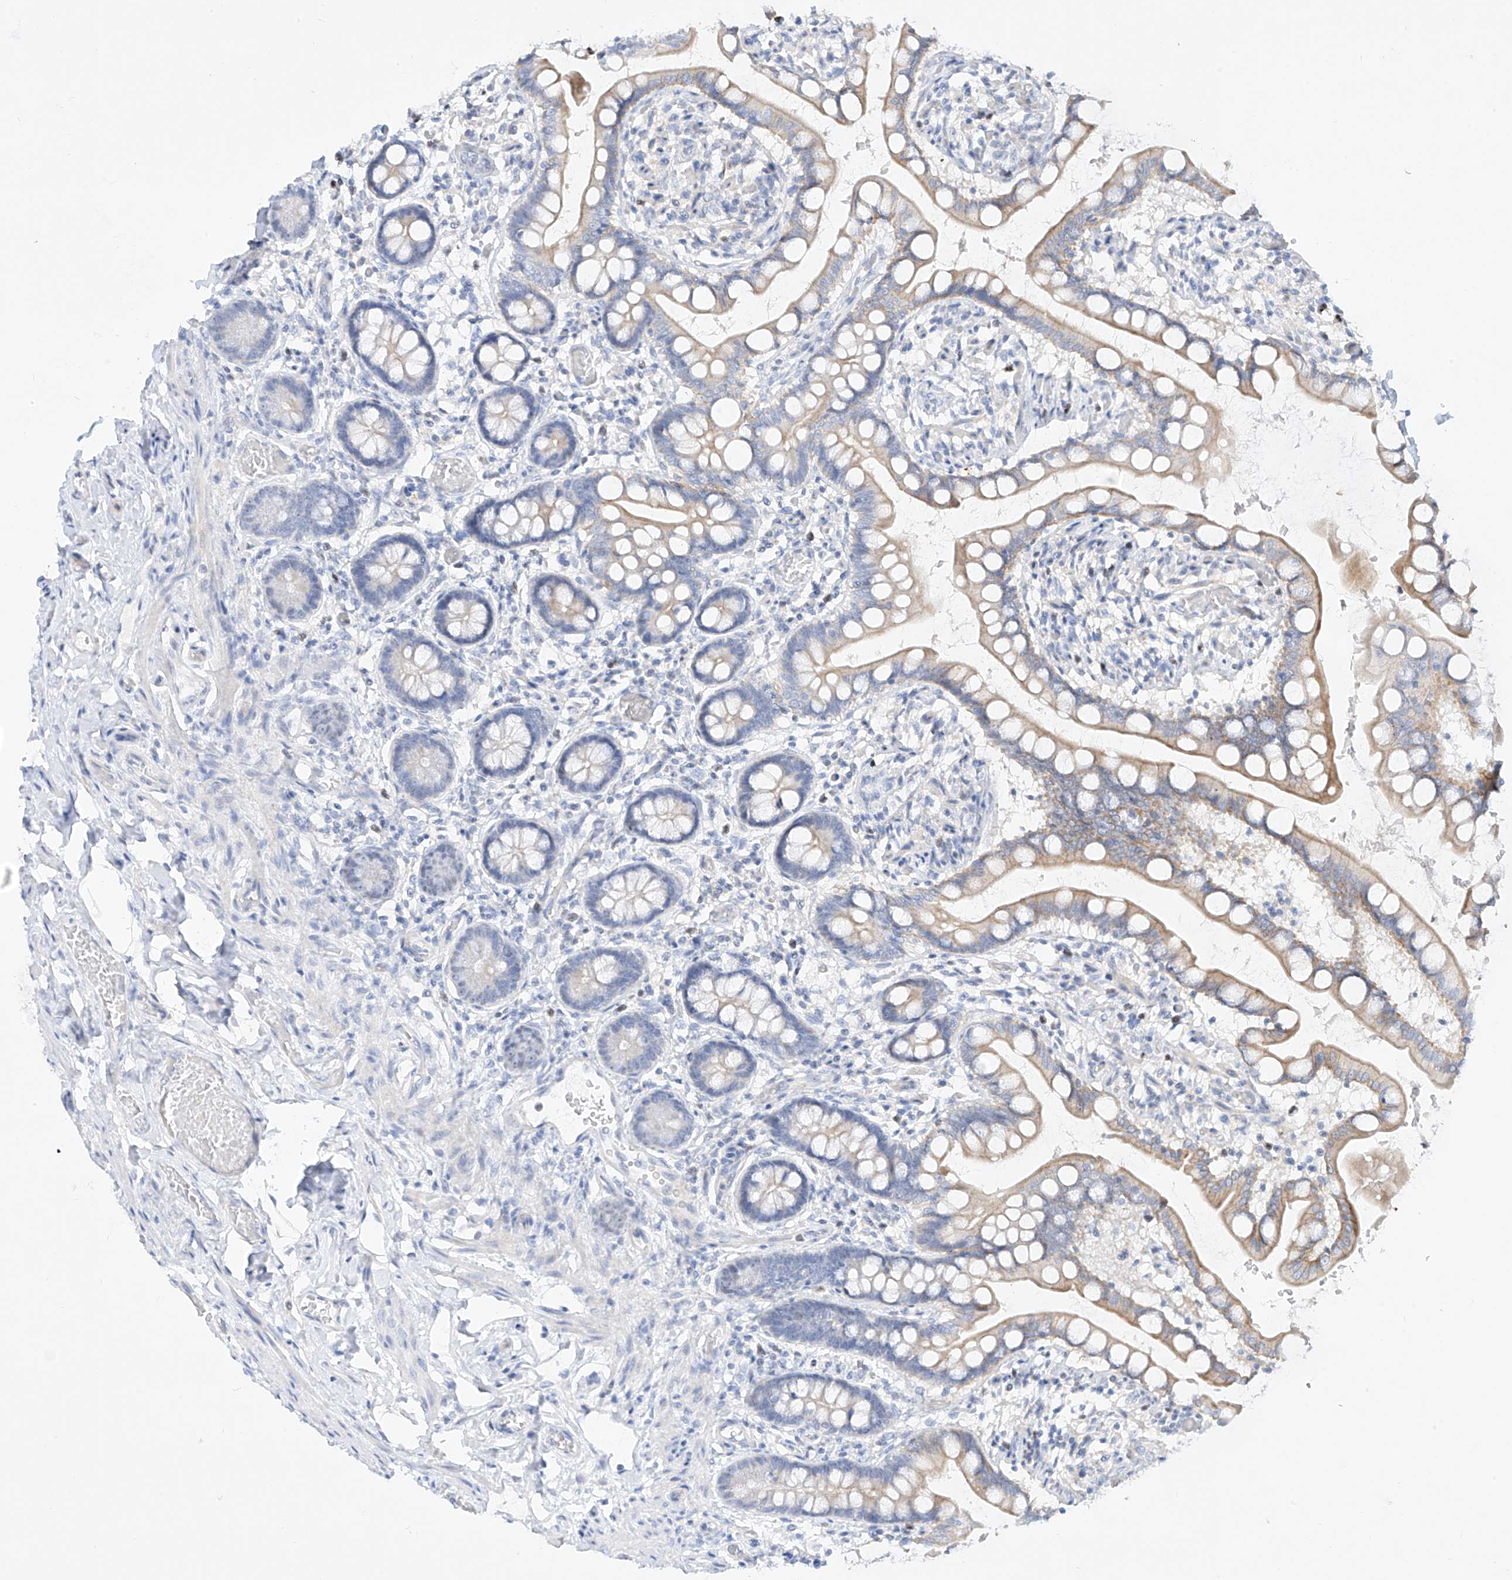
{"staining": {"intensity": "moderate", "quantity": "<25%", "location": "cytoplasmic/membranous"}, "tissue": "small intestine", "cell_type": "Glandular cells", "image_type": "normal", "snomed": [{"axis": "morphology", "description": "Normal tissue, NOS"}, {"axis": "topography", "description": "Small intestine"}], "caption": "Immunohistochemical staining of normal human small intestine reveals low levels of moderate cytoplasmic/membranous expression in about <25% of glandular cells.", "gene": "SNU13", "patient": {"sex": "male", "age": 52}}